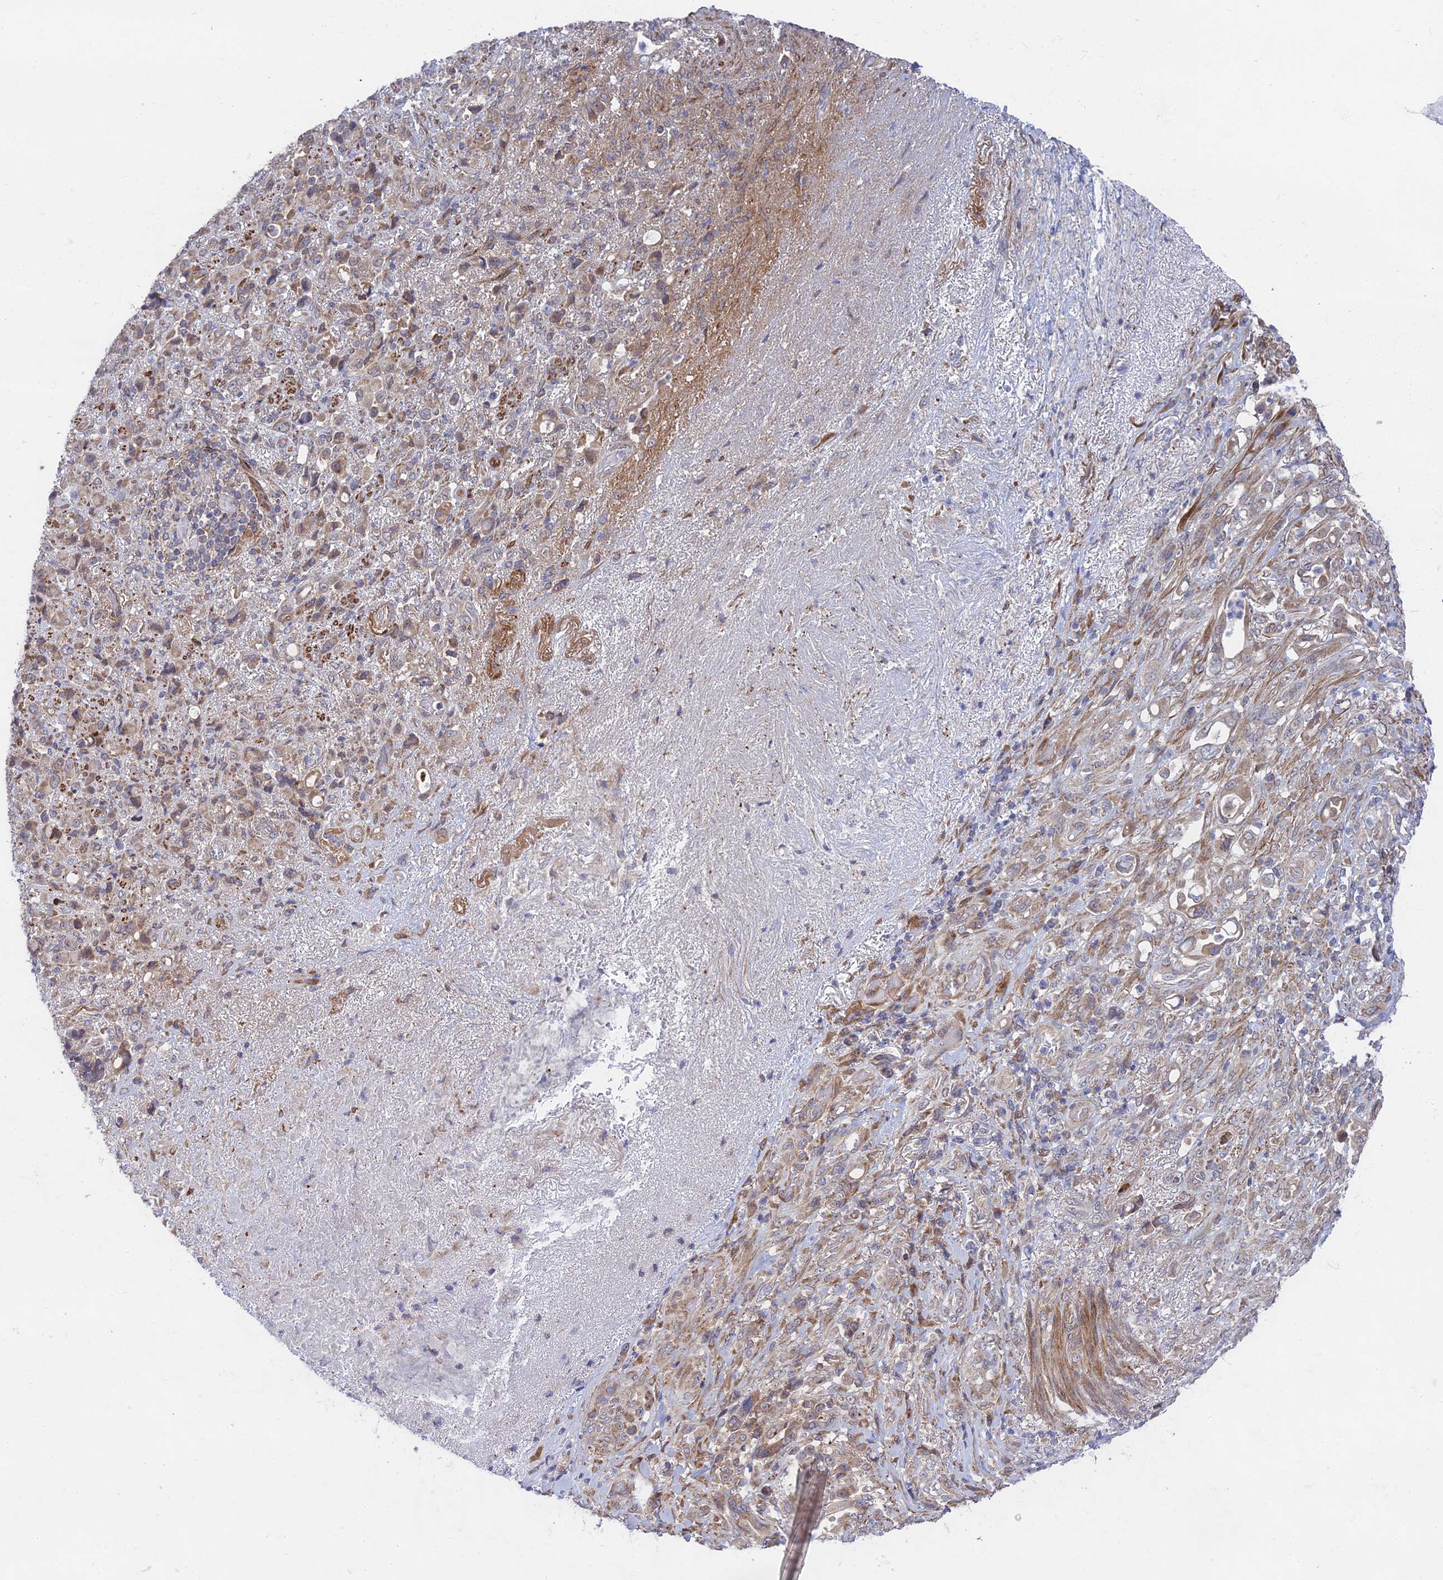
{"staining": {"intensity": "weak", "quantity": "25%-75%", "location": "cytoplasmic/membranous"}, "tissue": "stomach cancer", "cell_type": "Tumor cells", "image_type": "cancer", "snomed": [{"axis": "morphology", "description": "Normal tissue, NOS"}, {"axis": "morphology", "description": "Adenocarcinoma, NOS"}, {"axis": "topography", "description": "Stomach"}], "caption": "The histopathology image displays a brown stain indicating the presence of a protein in the cytoplasmic/membranous of tumor cells in stomach cancer.", "gene": "INCA1", "patient": {"sex": "female", "age": 79}}